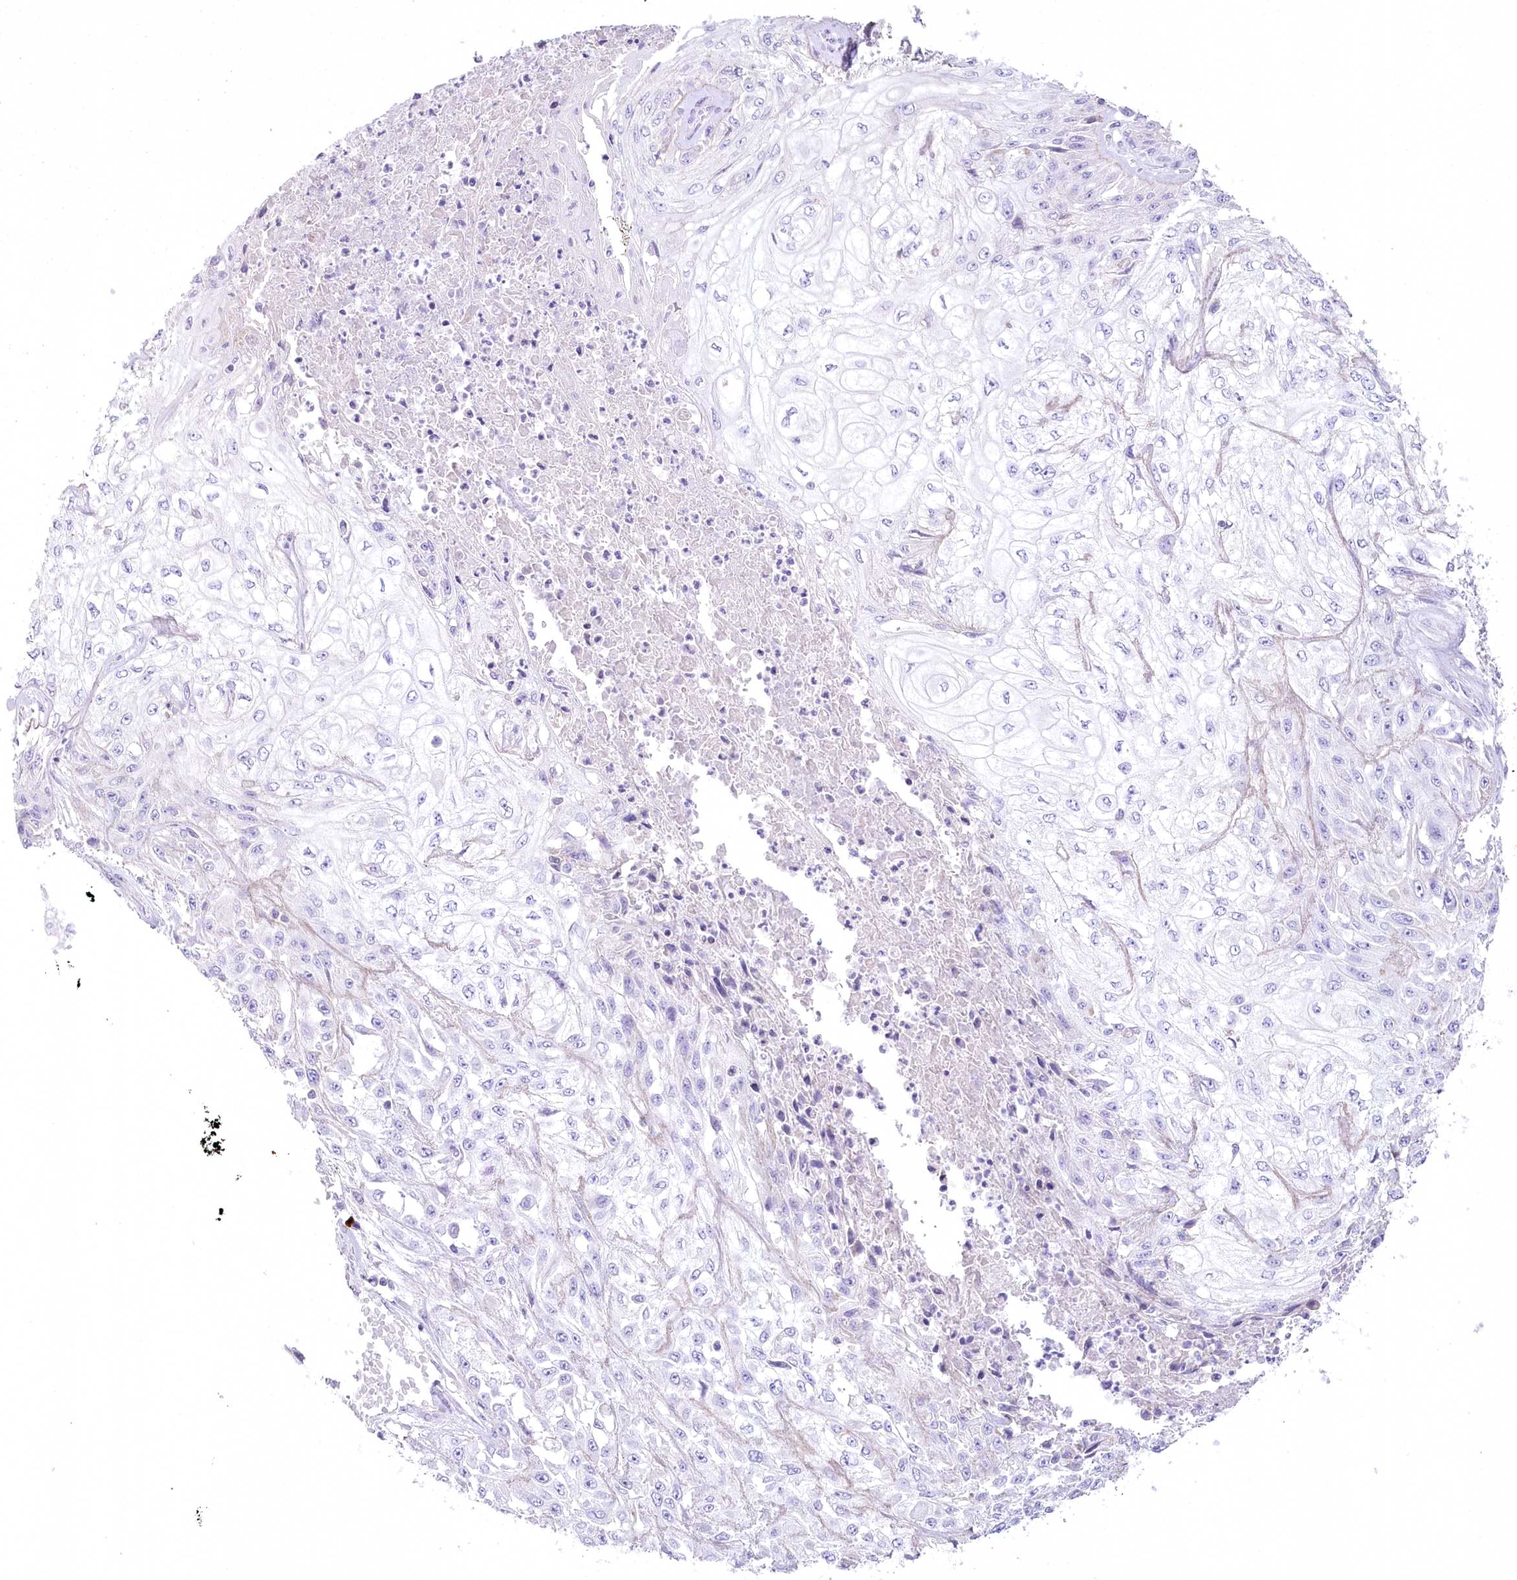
{"staining": {"intensity": "negative", "quantity": "none", "location": "none"}, "tissue": "skin cancer", "cell_type": "Tumor cells", "image_type": "cancer", "snomed": [{"axis": "morphology", "description": "Squamous cell carcinoma, NOS"}, {"axis": "morphology", "description": "Squamous cell carcinoma, metastatic, NOS"}, {"axis": "topography", "description": "Skin"}, {"axis": "topography", "description": "Lymph node"}], "caption": "The photomicrograph shows no significant expression in tumor cells of skin cancer (squamous cell carcinoma).", "gene": "MYOZ1", "patient": {"sex": "male", "age": 75}}